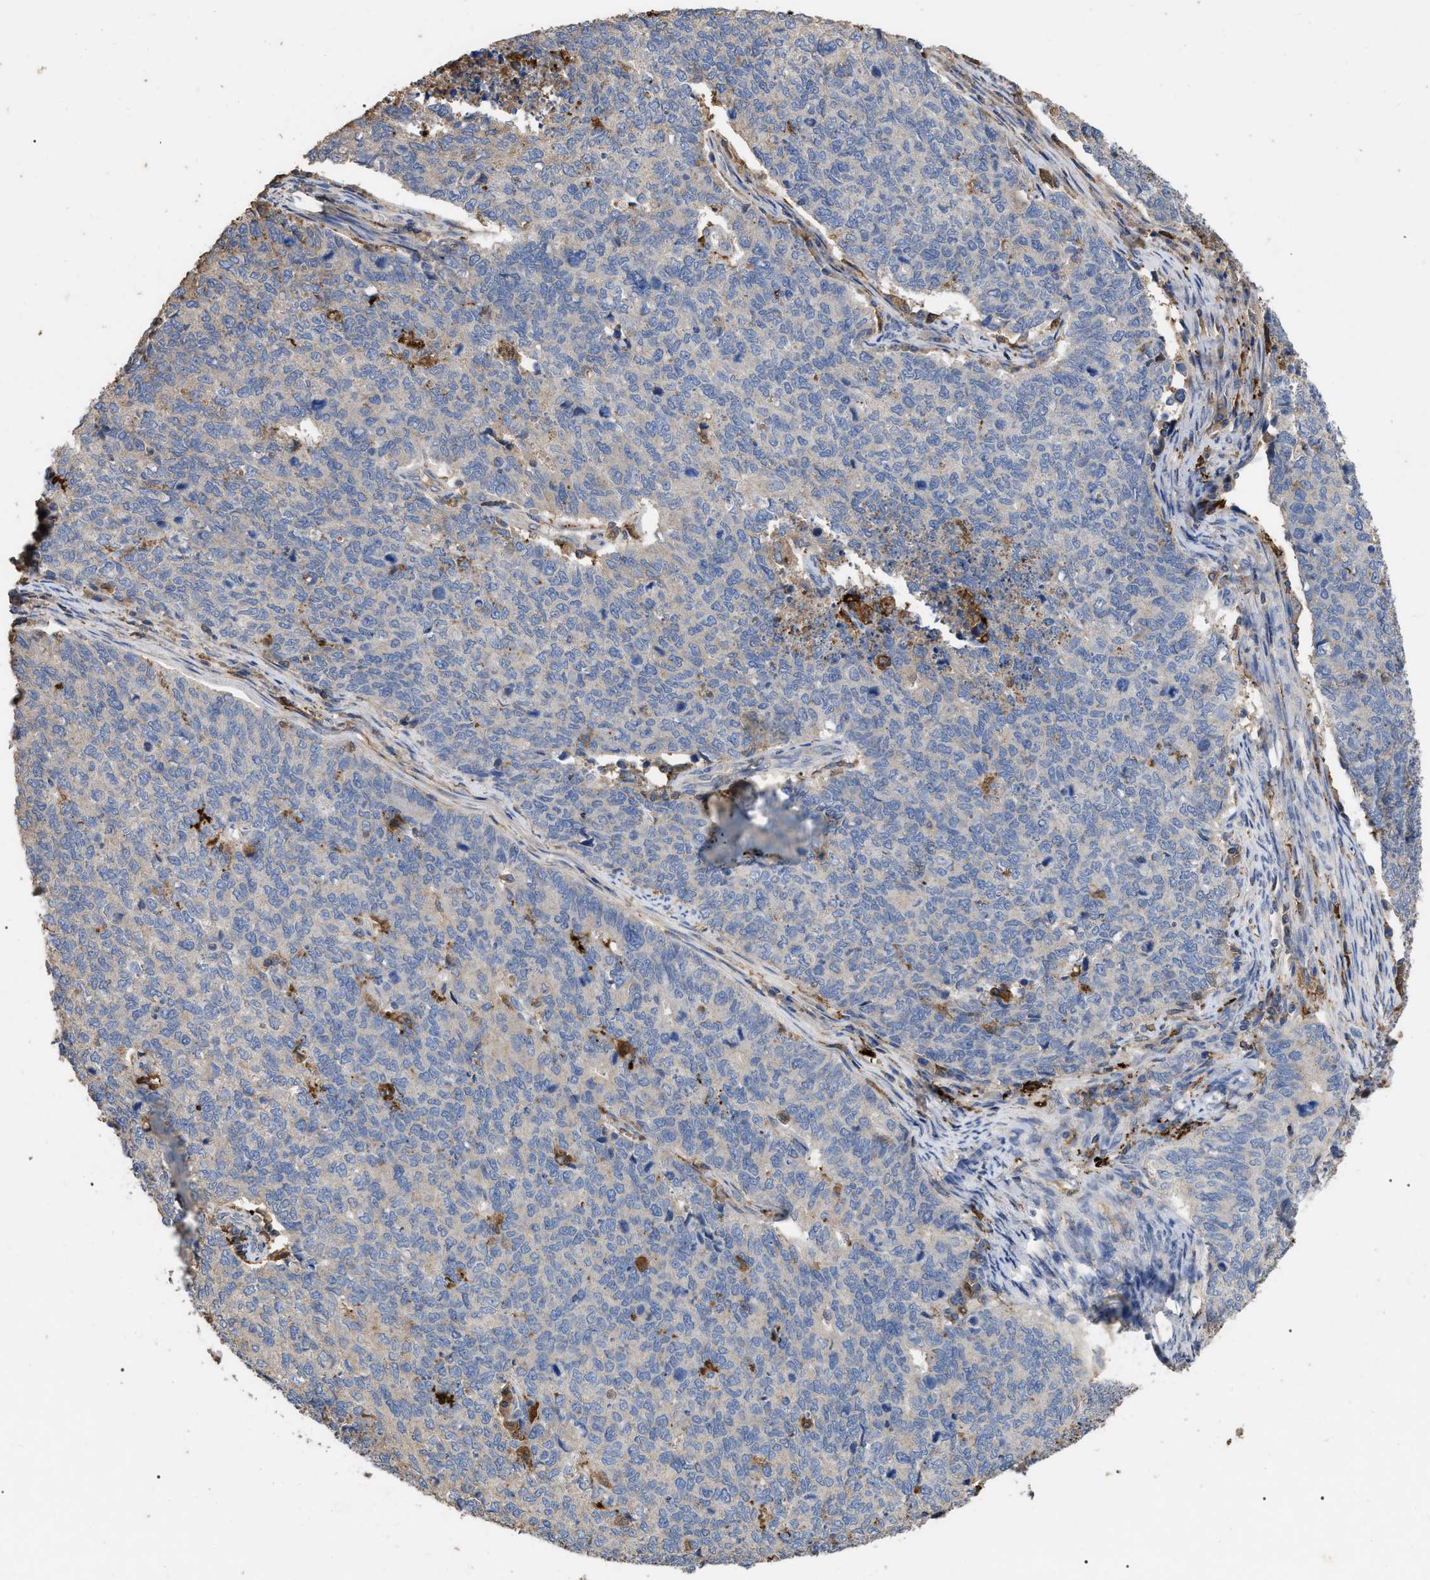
{"staining": {"intensity": "negative", "quantity": "none", "location": "none"}, "tissue": "cervical cancer", "cell_type": "Tumor cells", "image_type": "cancer", "snomed": [{"axis": "morphology", "description": "Squamous cell carcinoma, NOS"}, {"axis": "topography", "description": "Cervix"}], "caption": "Tumor cells show no significant staining in squamous cell carcinoma (cervical).", "gene": "GPR179", "patient": {"sex": "female", "age": 63}}